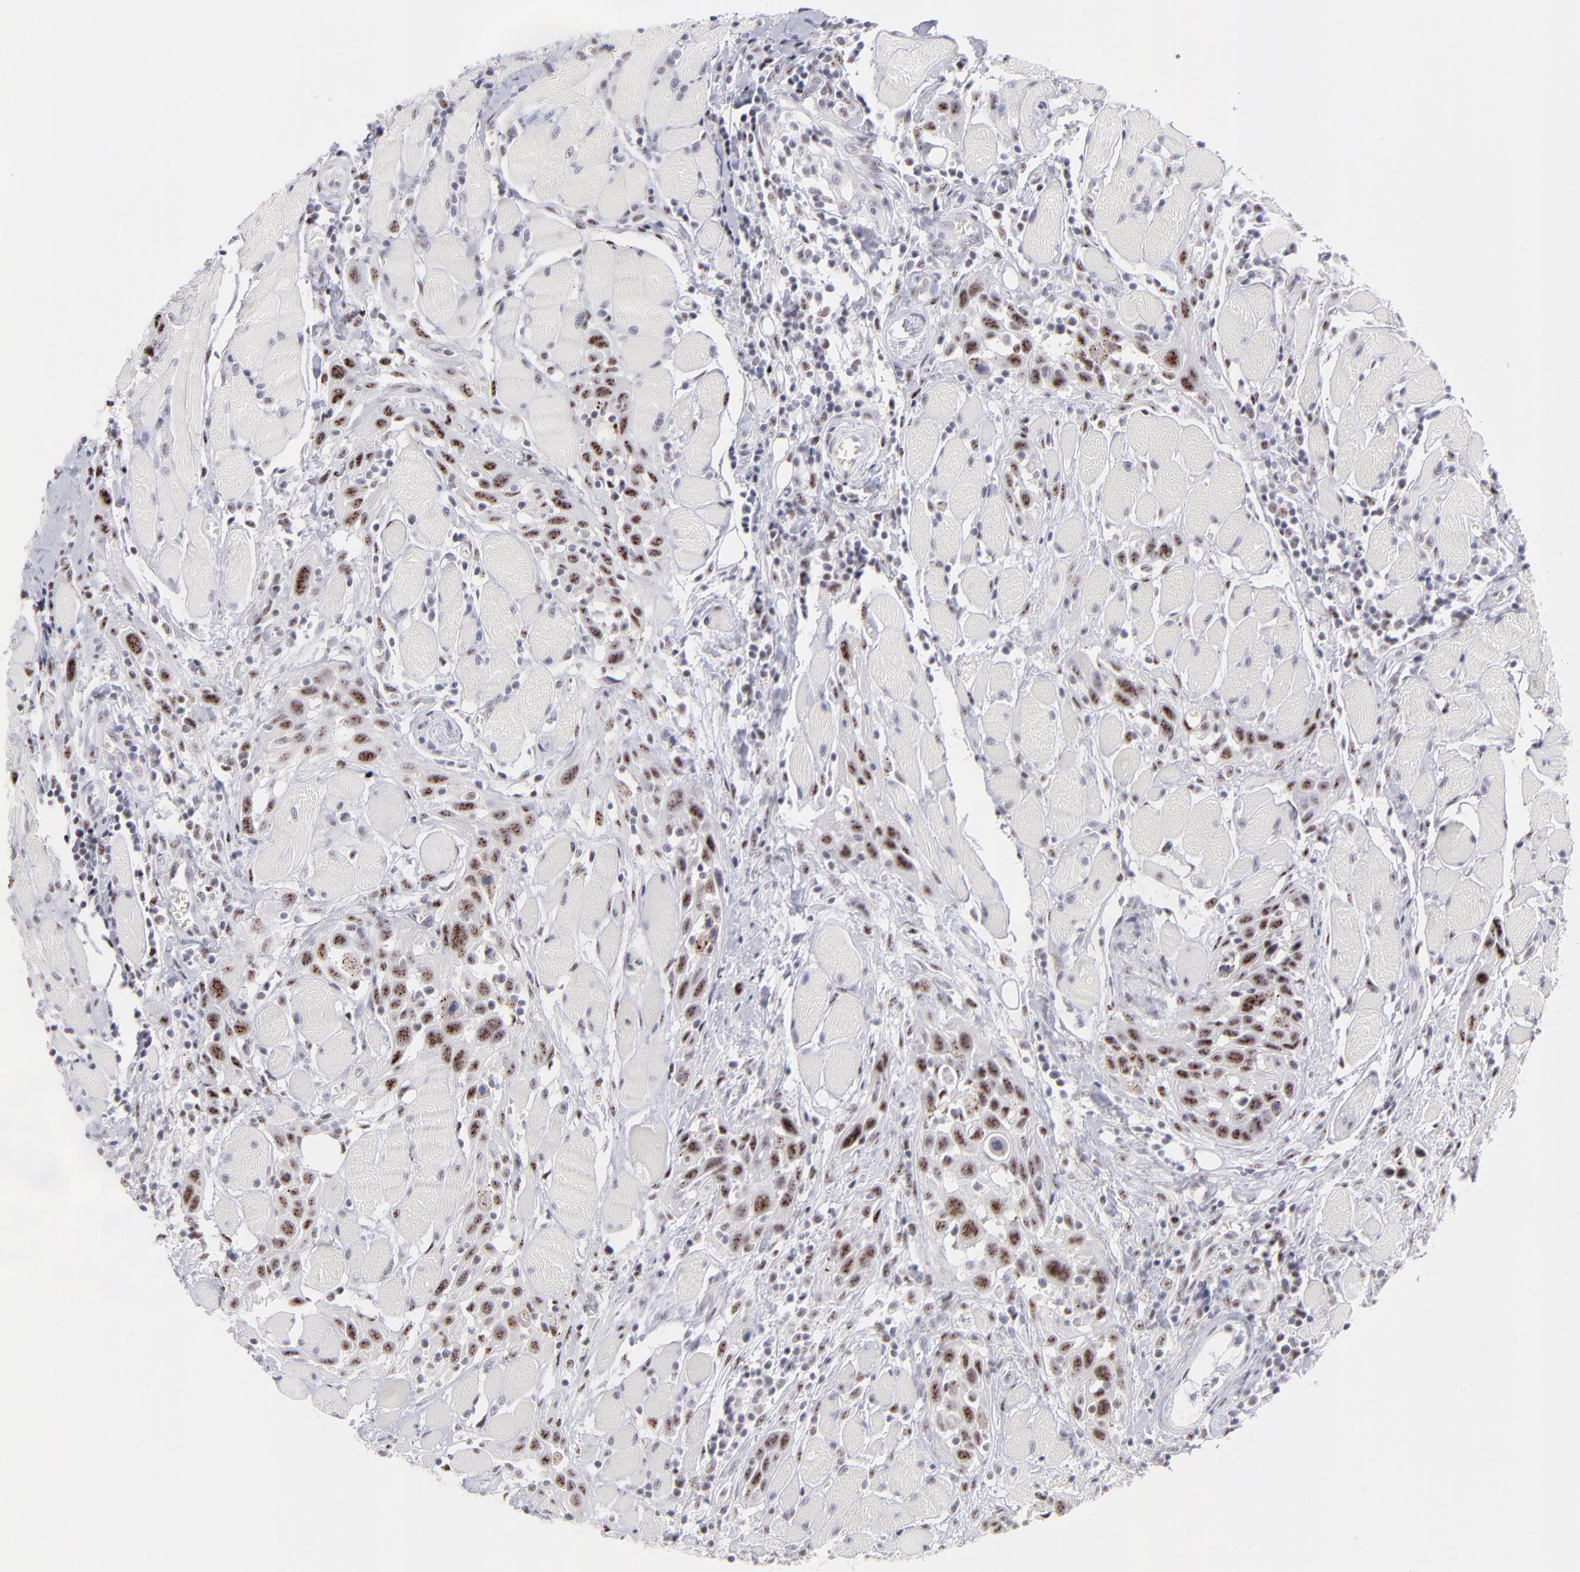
{"staining": {"intensity": "moderate", "quantity": ">75%", "location": "nuclear"}, "tissue": "head and neck cancer", "cell_type": "Tumor cells", "image_type": "cancer", "snomed": [{"axis": "morphology", "description": "Squamous cell carcinoma, NOS"}, {"axis": "topography", "description": "Oral tissue"}, {"axis": "topography", "description": "Head-Neck"}], "caption": "High-magnification brightfield microscopy of head and neck cancer stained with DAB (3,3'-diaminobenzidine) (brown) and counterstained with hematoxylin (blue). tumor cells exhibit moderate nuclear staining is present in about>75% of cells. (Stains: DAB in brown, nuclei in blue, Microscopy: brightfield microscopy at high magnification).", "gene": "CDC25C", "patient": {"sex": "female", "age": 50}}